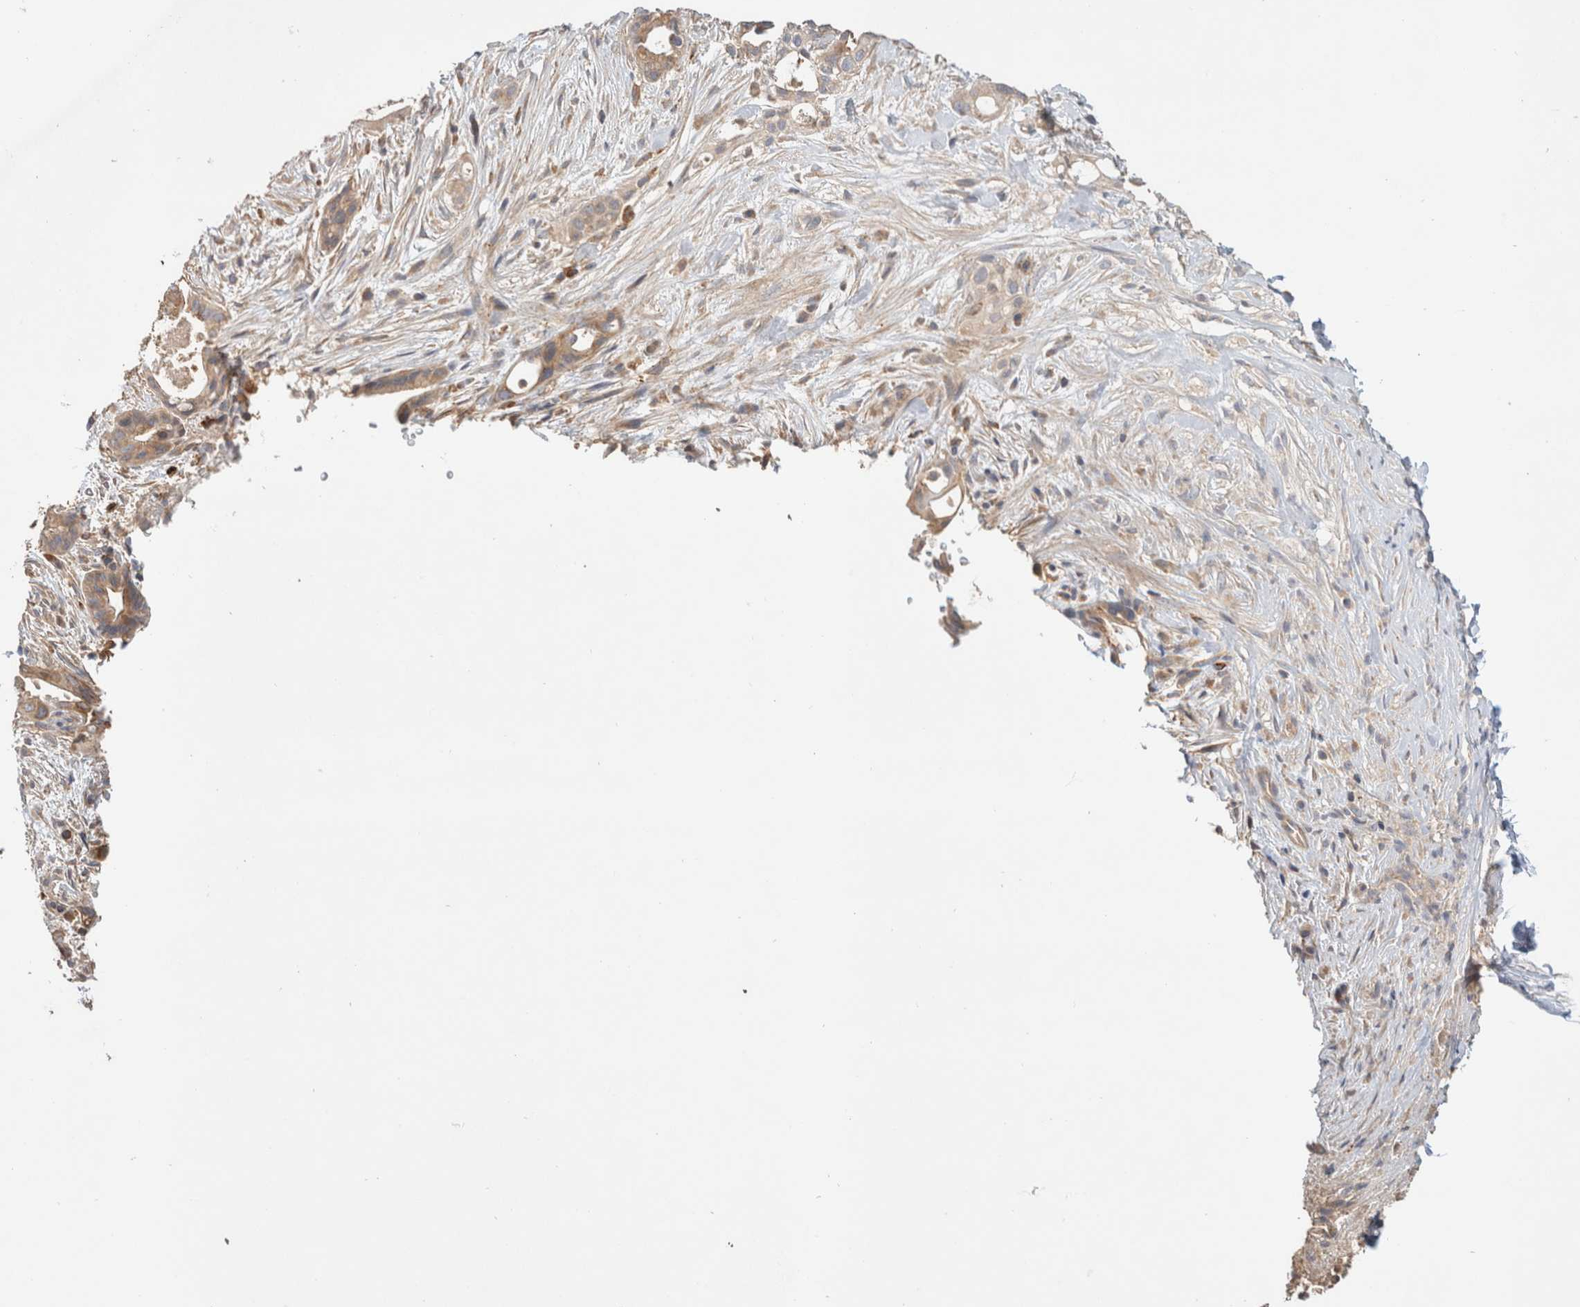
{"staining": {"intensity": "weak", "quantity": ">75%", "location": "cytoplasmic/membranous"}, "tissue": "pancreatic cancer", "cell_type": "Tumor cells", "image_type": "cancer", "snomed": [{"axis": "morphology", "description": "Adenocarcinoma, NOS"}, {"axis": "topography", "description": "Pancreas"}], "caption": "Weak cytoplasmic/membranous expression for a protein is identified in about >75% of tumor cells of pancreatic cancer using immunohistochemistry (IHC).", "gene": "B3GNTL1", "patient": {"sex": "male", "age": 58}}